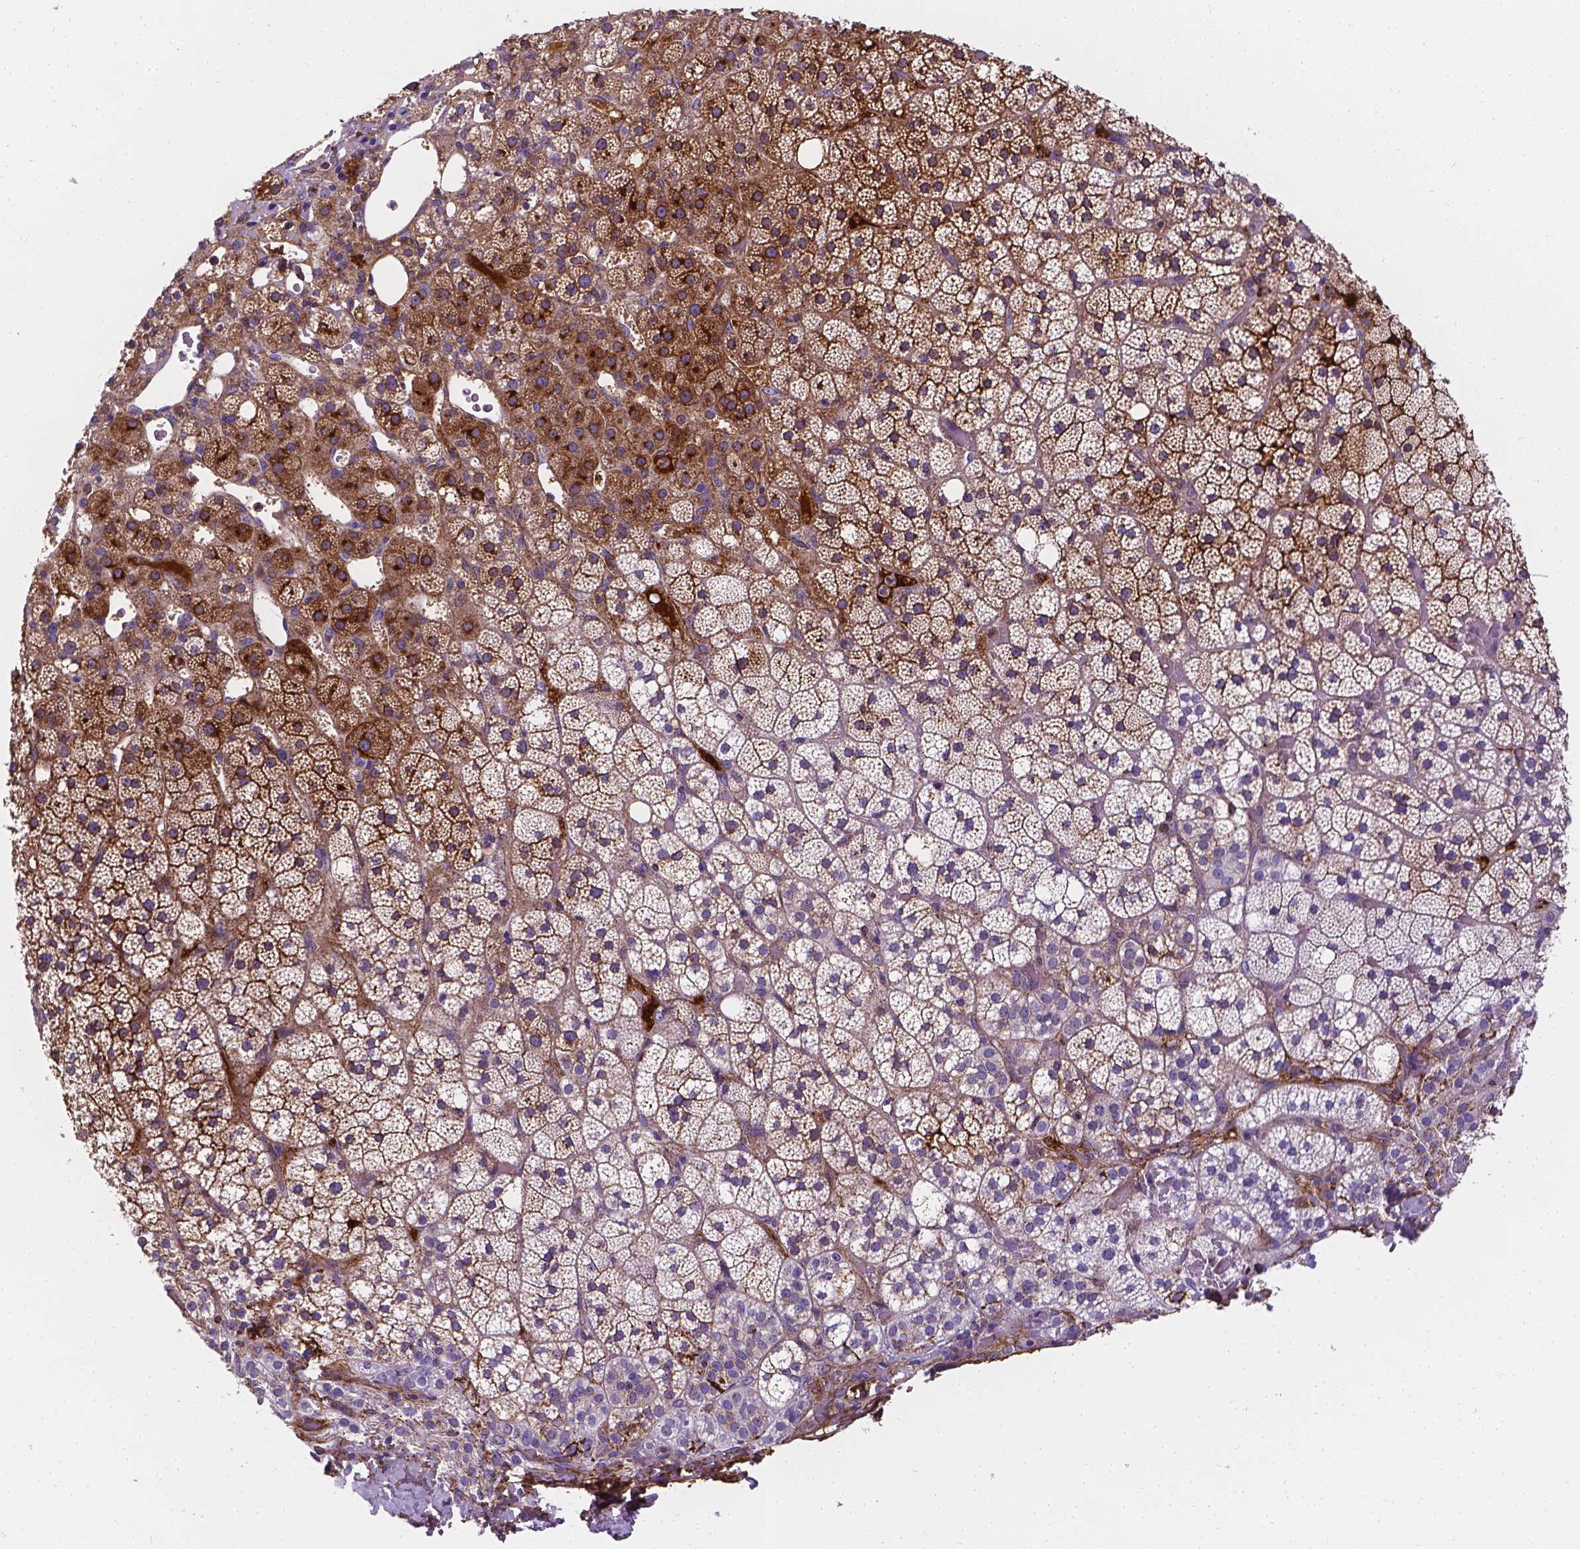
{"staining": {"intensity": "strong", "quantity": "25%-75%", "location": "cytoplasmic/membranous"}, "tissue": "adrenal gland", "cell_type": "Glandular cells", "image_type": "normal", "snomed": [{"axis": "morphology", "description": "Normal tissue, NOS"}, {"axis": "topography", "description": "Adrenal gland"}], "caption": "Immunohistochemical staining of normal human adrenal gland demonstrates 25%-75% levels of strong cytoplasmic/membranous protein staining in approximately 25%-75% of glandular cells. (Stains: DAB (3,3'-diaminobenzidine) in brown, nuclei in blue, Microscopy: brightfield microscopy at high magnification).", "gene": "APOE", "patient": {"sex": "male", "age": 53}}